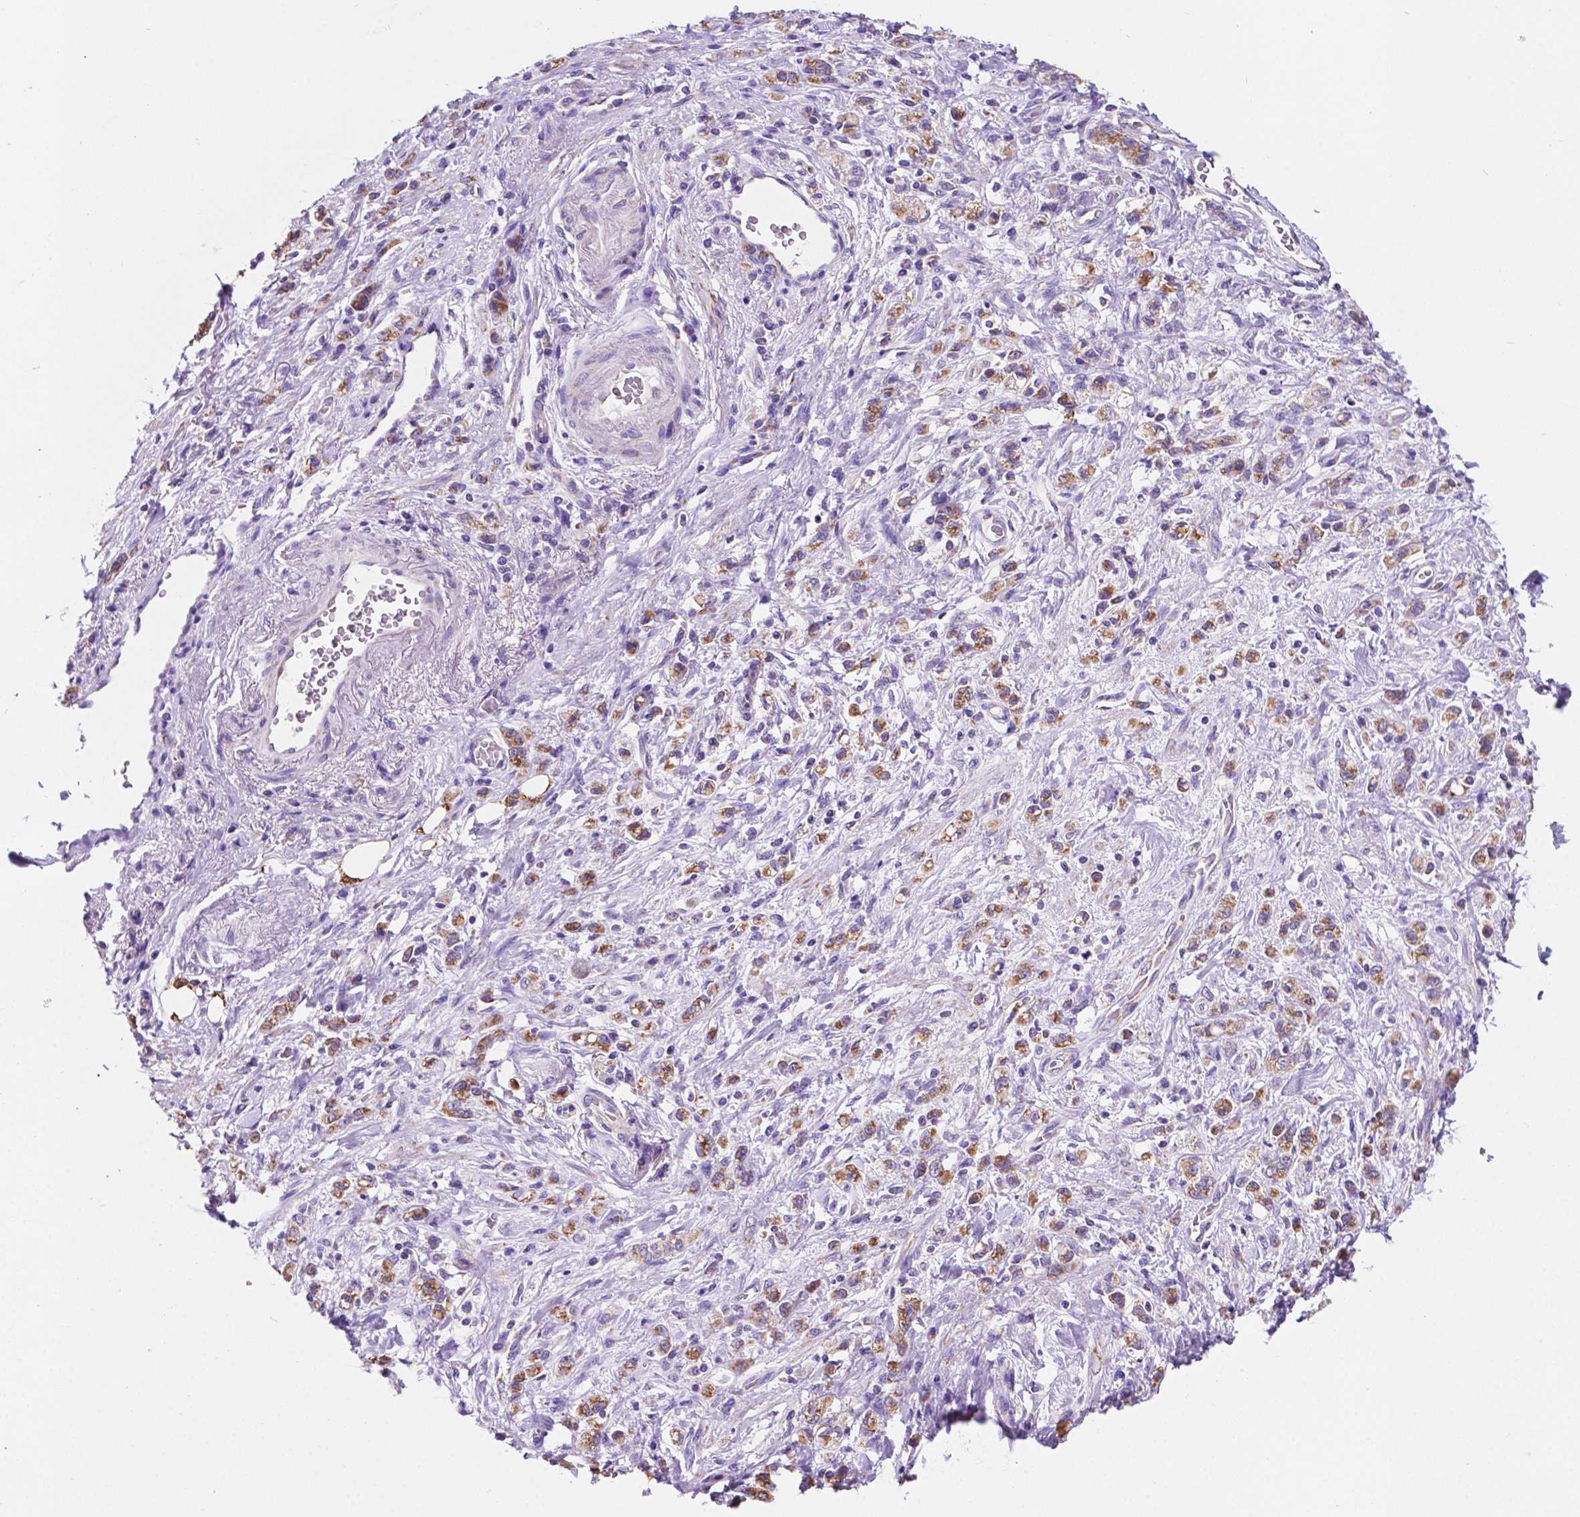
{"staining": {"intensity": "moderate", "quantity": "25%-75%", "location": "cytoplasmic/membranous"}, "tissue": "stomach cancer", "cell_type": "Tumor cells", "image_type": "cancer", "snomed": [{"axis": "morphology", "description": "Adenocarcinoma, NOS"}, {"axis": "topography", "description": "Stomach"}], "caption": "Stomach adenocarcinoma stained with DAB immunohistochemistry reveals medium levels of moderate cytoplasmic/membranous expression in approximately 25%-75% of tumor cells. Using DAB (brown) and hematoxylin (blue) stains, captured at high magnification using brightfield microscopy.", "gene": "TRPV5", "patient": {"sex": "male", "age": 77}}